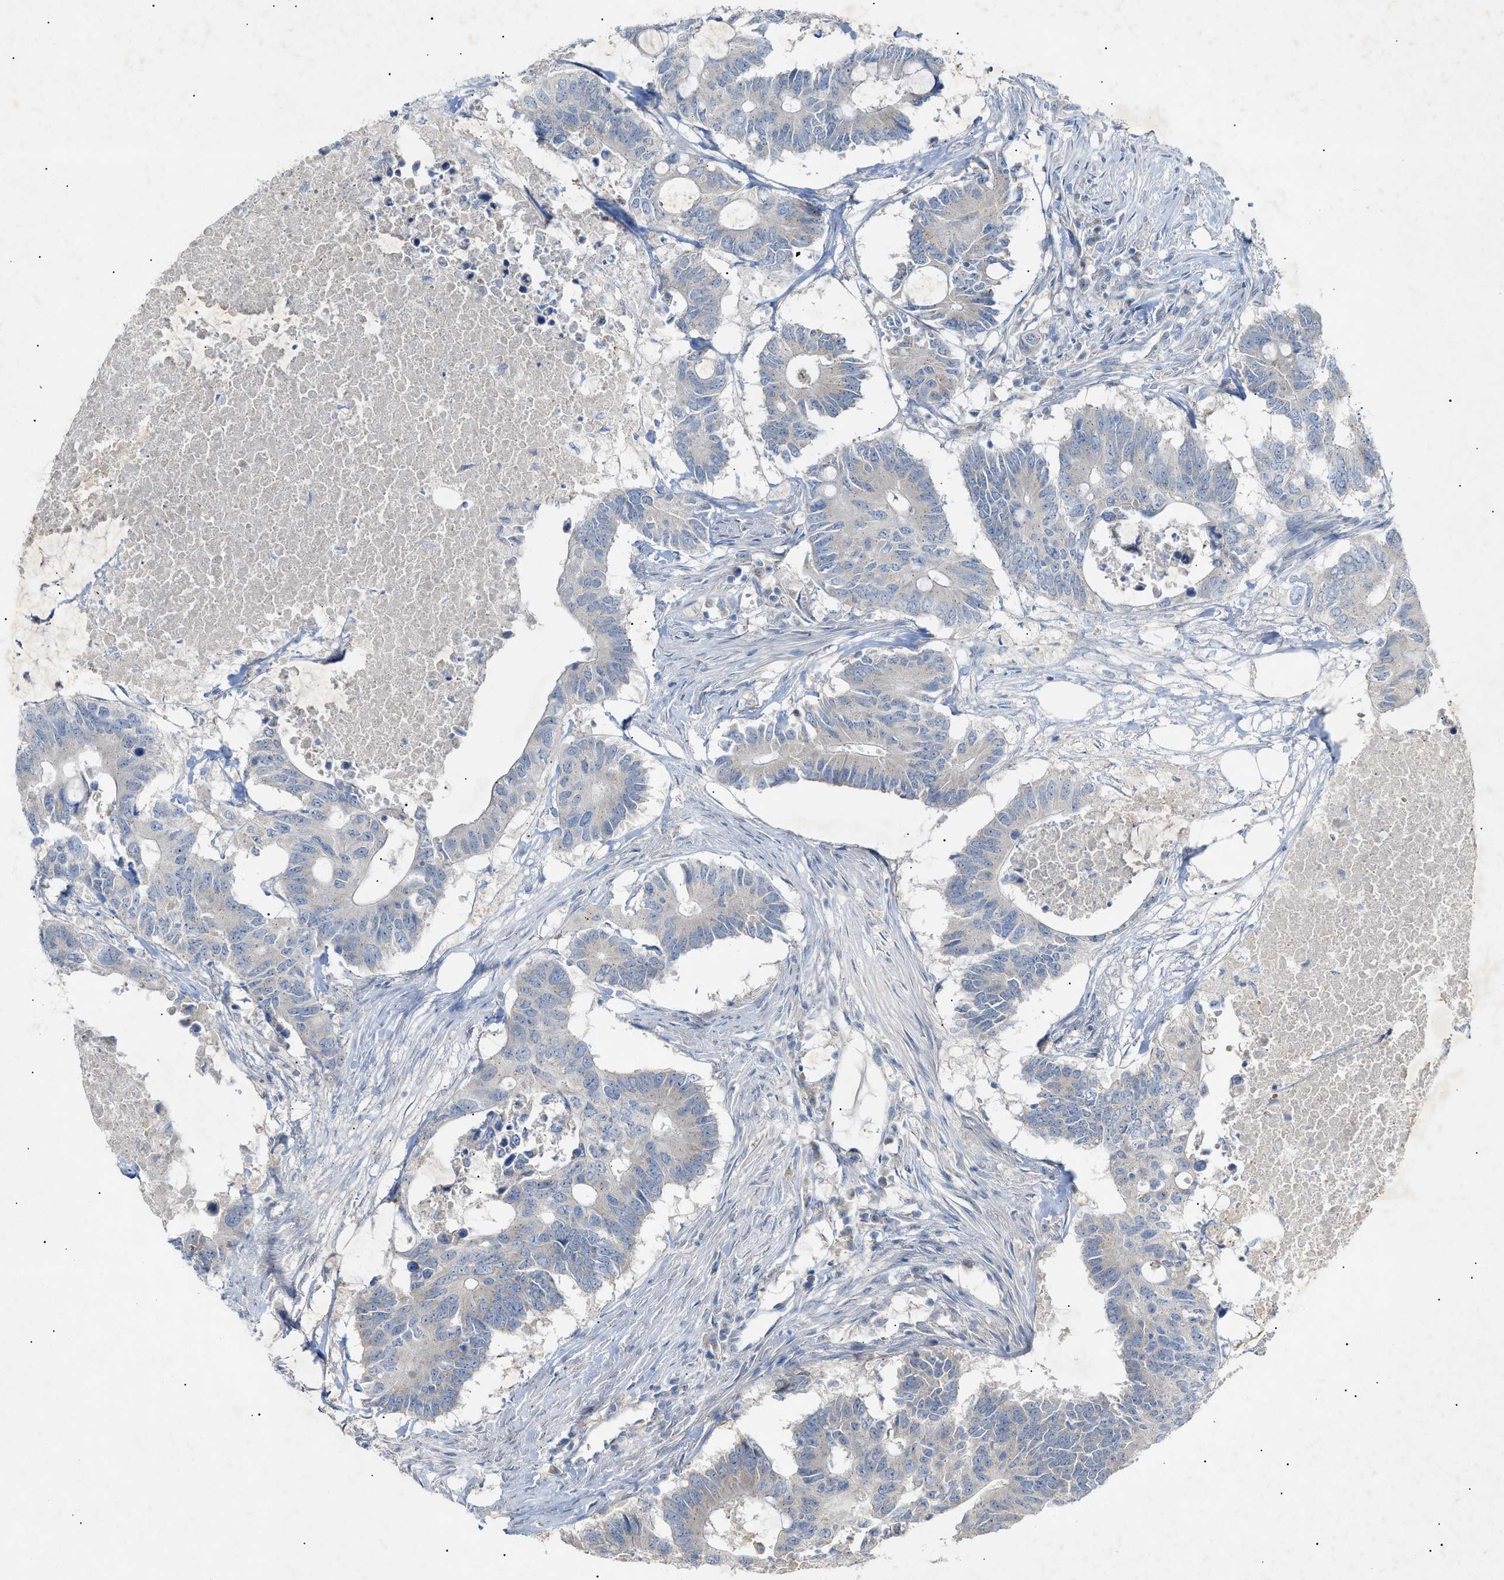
{"staining": {"intensity": "negative", "quantity": "none", "location": "none"}, "tissue": "colorectal cancer", "cell_type": "Tumor cells", "image_type": "cancer", "snomed": [{"axis": "morphology", "description": "Adenocarcinoma, NOS"}, {"axis": "topography", "description": "Colon"}], "caption": "The immunohistochemistry (IHC) image has no significant staining in tumor cells of colorectal cancer tissue.", "gene": "SLC25A31", "patient": {"sex": "male", "age": 71}}